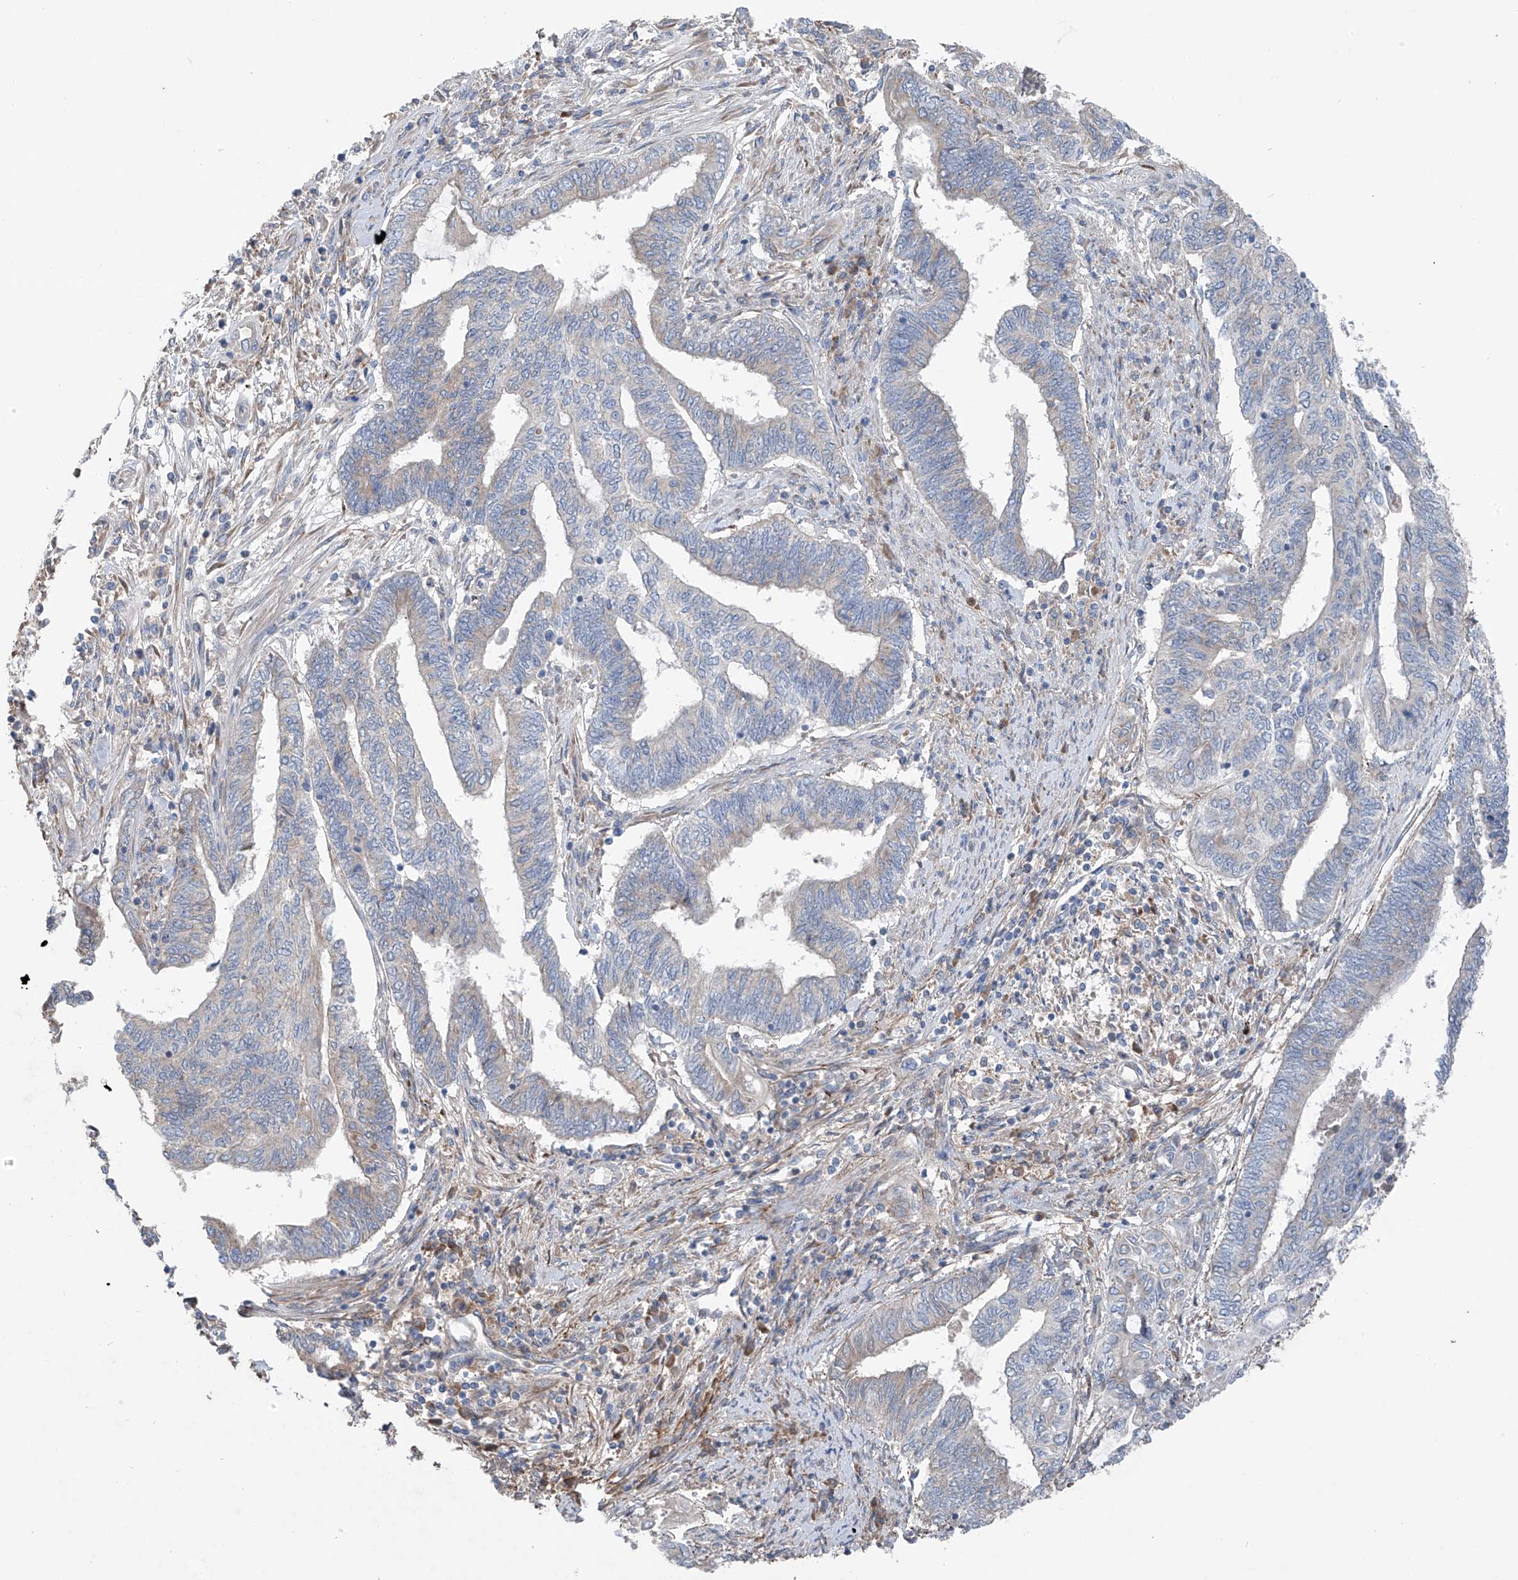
{"staining": {"intensity": "negative", "quantity": "none", "location": "none"}, "tissue": "endometrial cancer", "cell_type": "Tumor cells", "image_type": "cancer", "snomed": [{"axis": "morphology", "description": "Adenocarcinoma, NOS"}, {"axis": "topography", "description": "Uterus"}, {"axis": "topography", "description": "Endometrium"}], "caption": "IHC of endometrial cancer (adenocarcinoma) exhibits no staining in tumor cells.", "gene": "GALNTL6", "patient": {"sex": "female", "age": 70}}